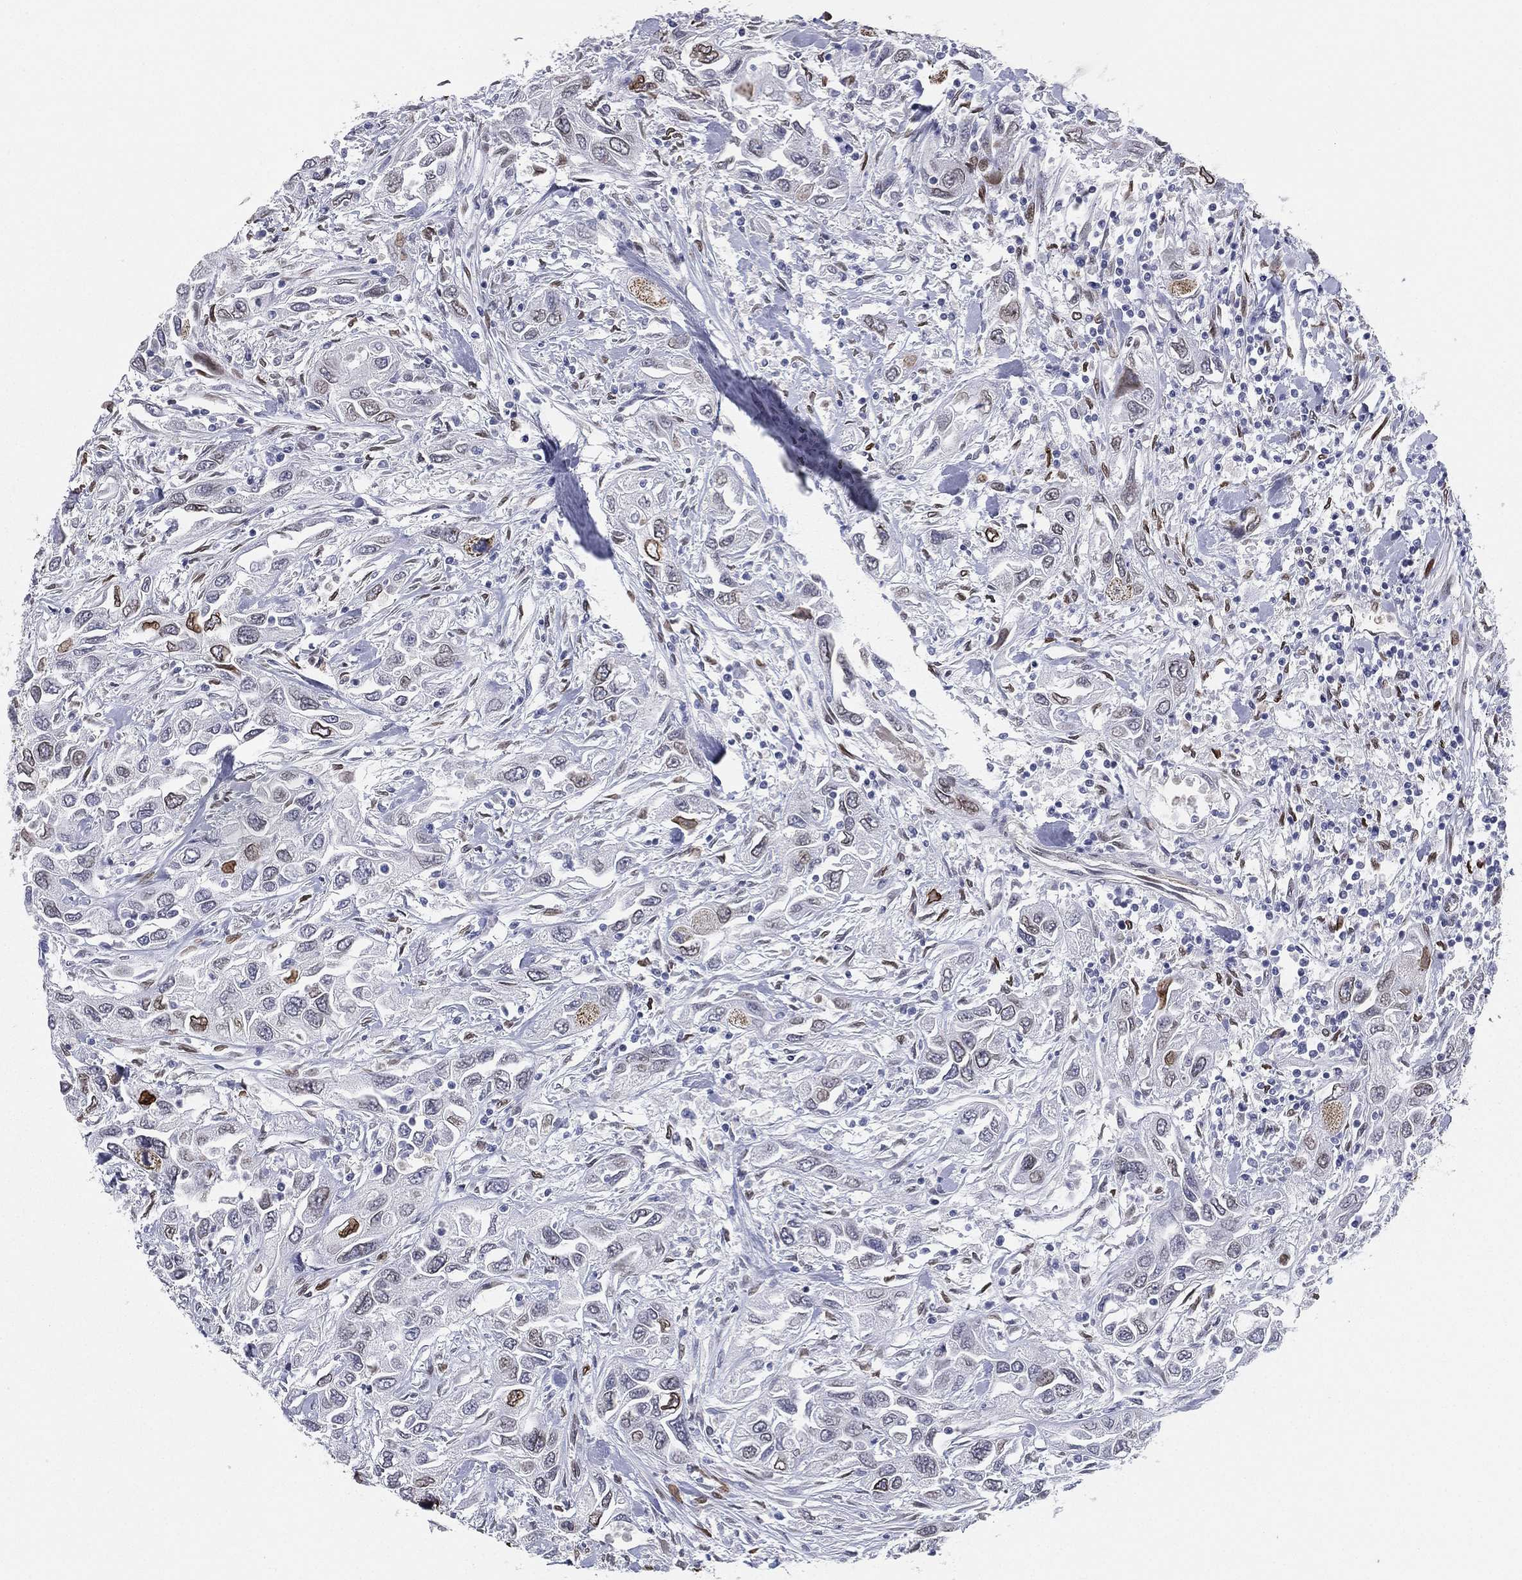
{"staining": {"intensity": "strong", "quantity": "25%-75%", "location": "nuclear"}, "tissue": "urothelial cancer", "cell_type": "Tumor cells", "image_type": "cancer", "snomed": [{"axis": "morphology", "description": "Urothelial carcinoma, High grade"}, {"axis": "topography", "description": "Urinary bladder"}], "caption": "Protein expression analysis of urothelial carcinoma (high-grade) displays strong nuclear expression in approximately 25%-75% of tumor cells.", "gene": "LMNB1", "patient": {"sex": "male", "age": 76}}